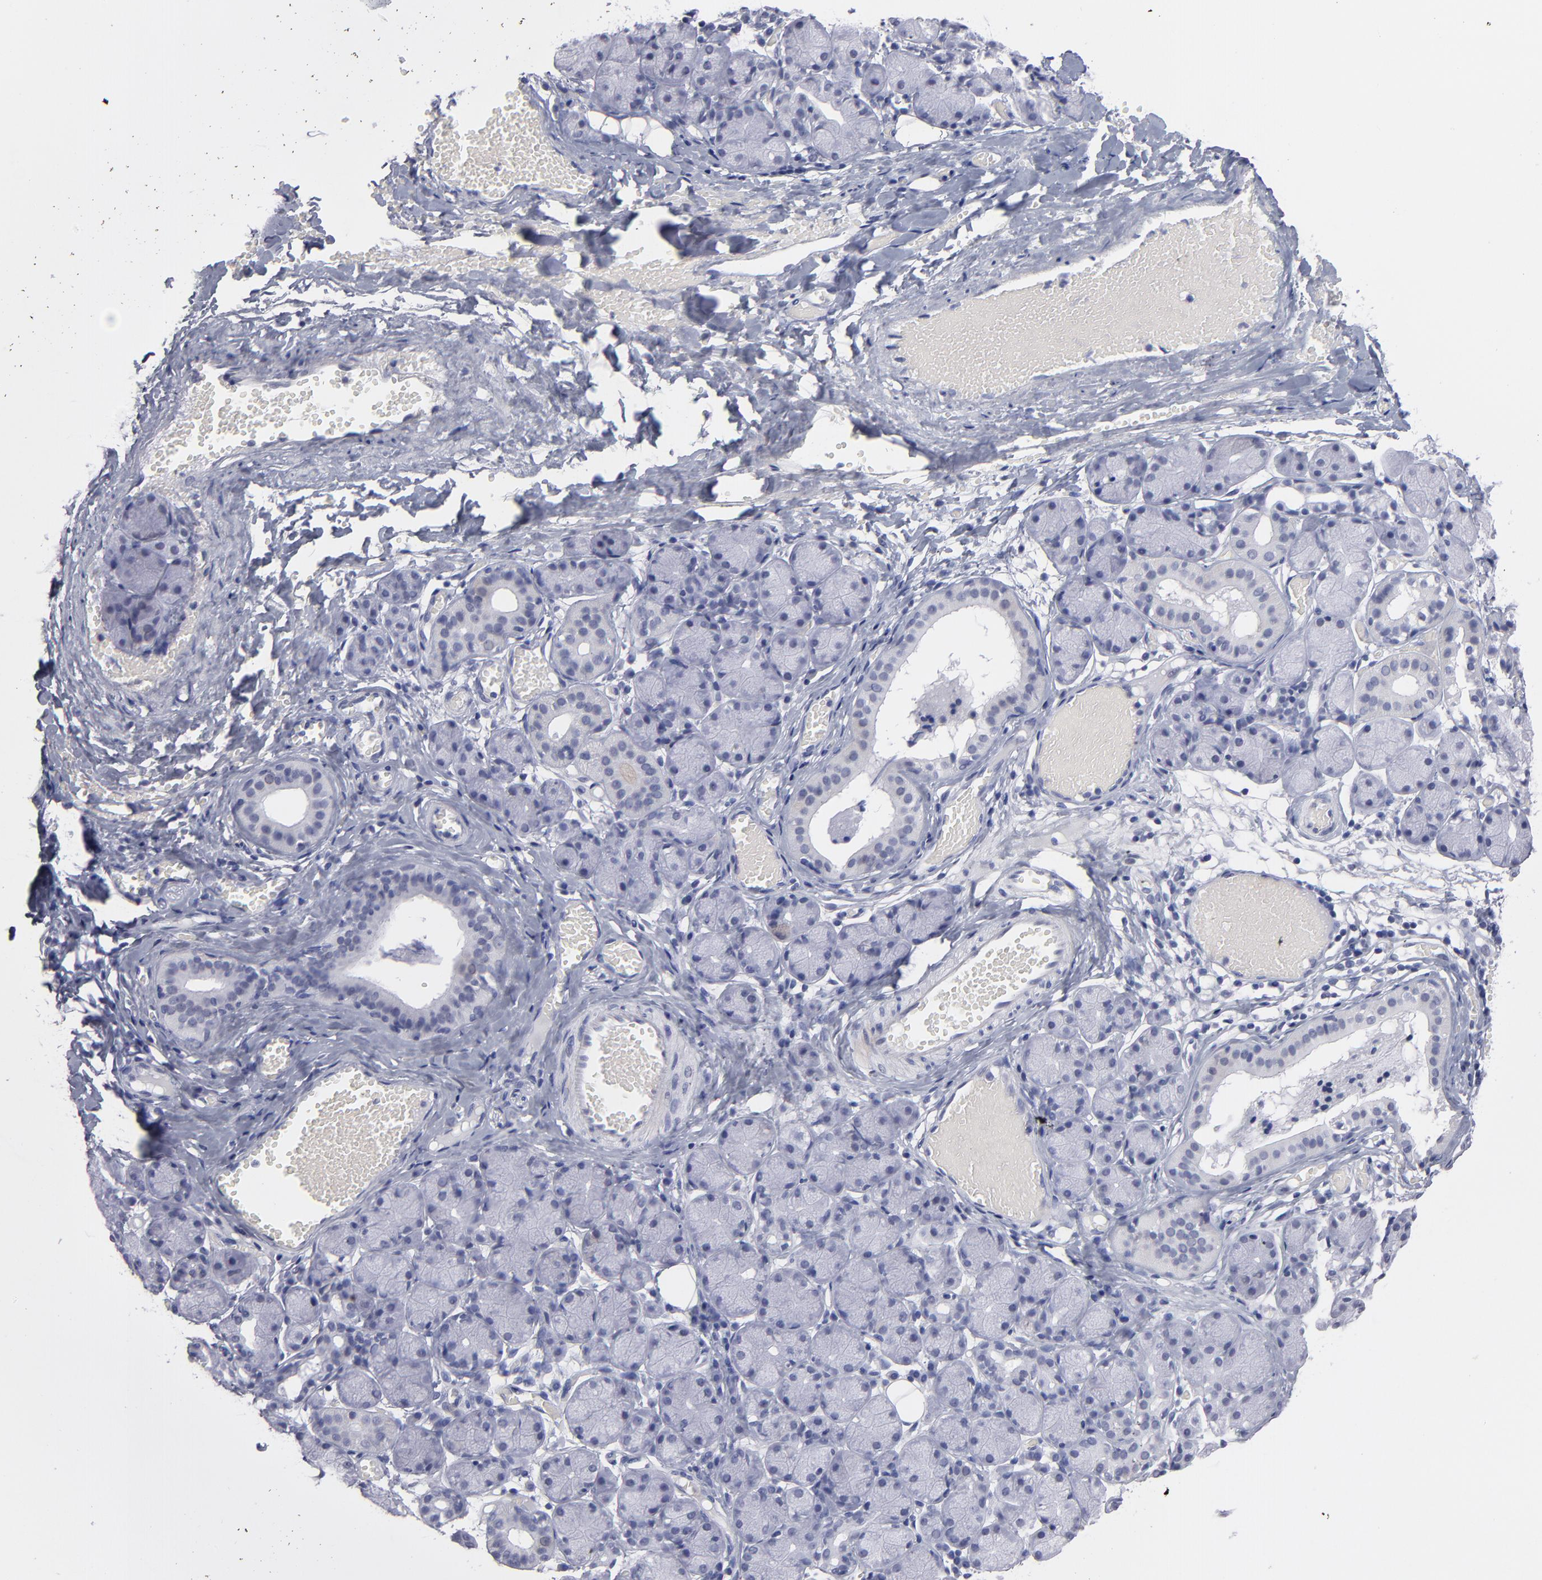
{"staining": {"intensity": "negative", "quantity": "none", "location": "none"}, "tissue": "salivary gland", "cell_type": "Glandular cells", "image_type": "normal", "snomed": [{"axis": "morphology", "description": "Normal tissue, NOS"}, {"axis": "topography", "description": "Salivary gland"}], "caption": "This is an IHC image of unremarkable salivary gland. There is no staining in glandular cells.", "gene": "TEX11", "patient": {"sex": "female", "age": 24}}